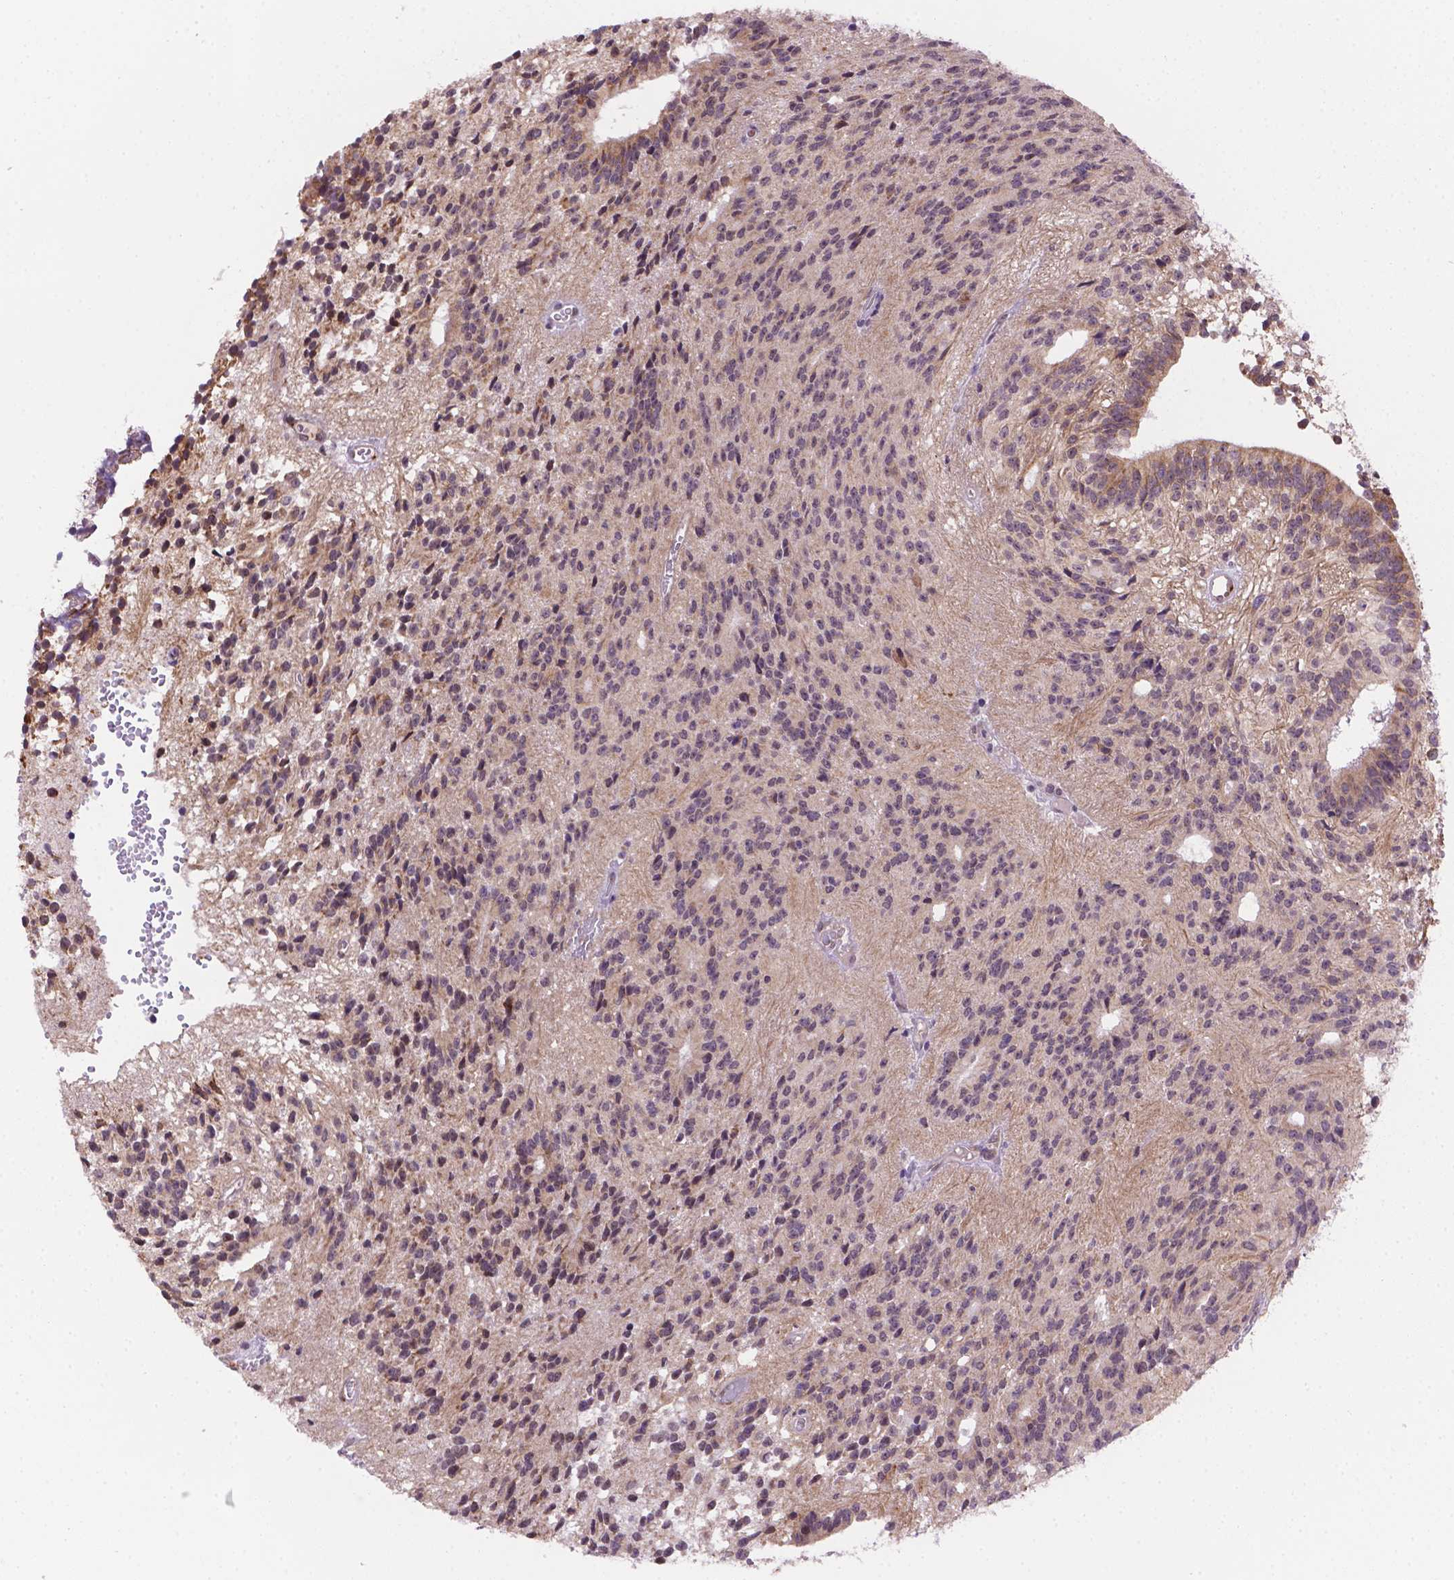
{"staining": {"intensity": "weak", "quantity": "<25%", "location": "cytoplasmic/membranous"}, "tissue": "glioma", "cell_type": "Tumor cells", "image_type": "cancer", "snomed": [{"axis": "morphology", "description": "Glioma, malignant, Low grade"}, {"axis": "topography", "description": "Brain"}], "caption": "A micrograph of human malignant glioma (low-grade) is negative for staining in tumor cells. The staining was performed using DAB to visualize the protein expression in brown, while the nuclei were stained in blue with hematoxylin (Magnification: 20x).", "gene": "FNIP1", "patient": {"sex": "male", "age": 31}}